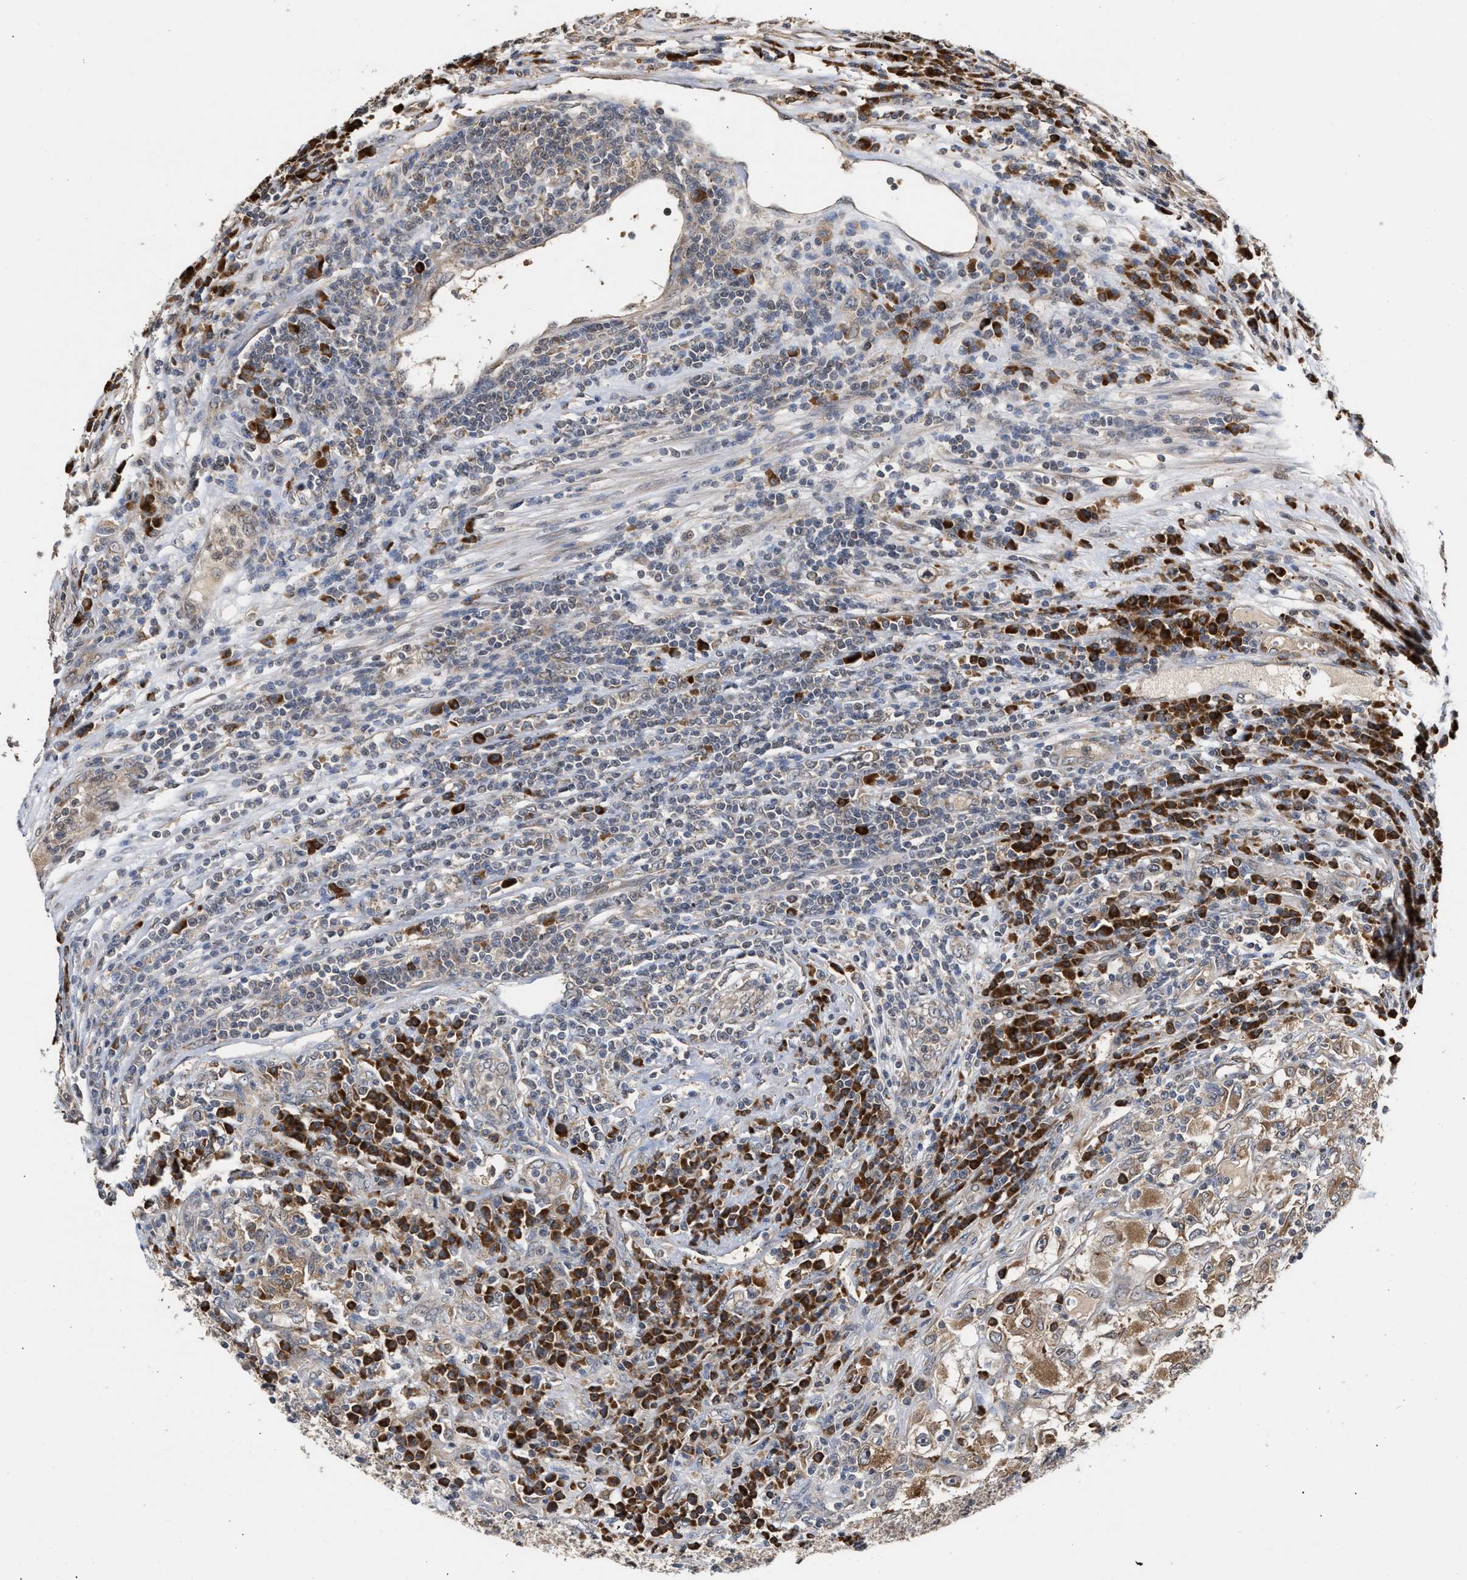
{"staining": {"intensity": "moderate", "quantity": ">75%", "location": "cytoplasmic/membranous"}, "tissue": "renal cancer", "cell_type": "Tumor cells", "image_type": "cancer", "snomed": [{"axis": "morphology", "description": "Adenocarcinoma, NOS"}, {"axis": "topography", "description": "Kidney"}], "caption": "A photomicrograph of adenocarcinoma (renal) stained for a protein shows moderate cytoplasmic/membranous brown staining in tumor cells.", "gene": "SAR1A", "patient": {"sex": "female", "age": 52}}